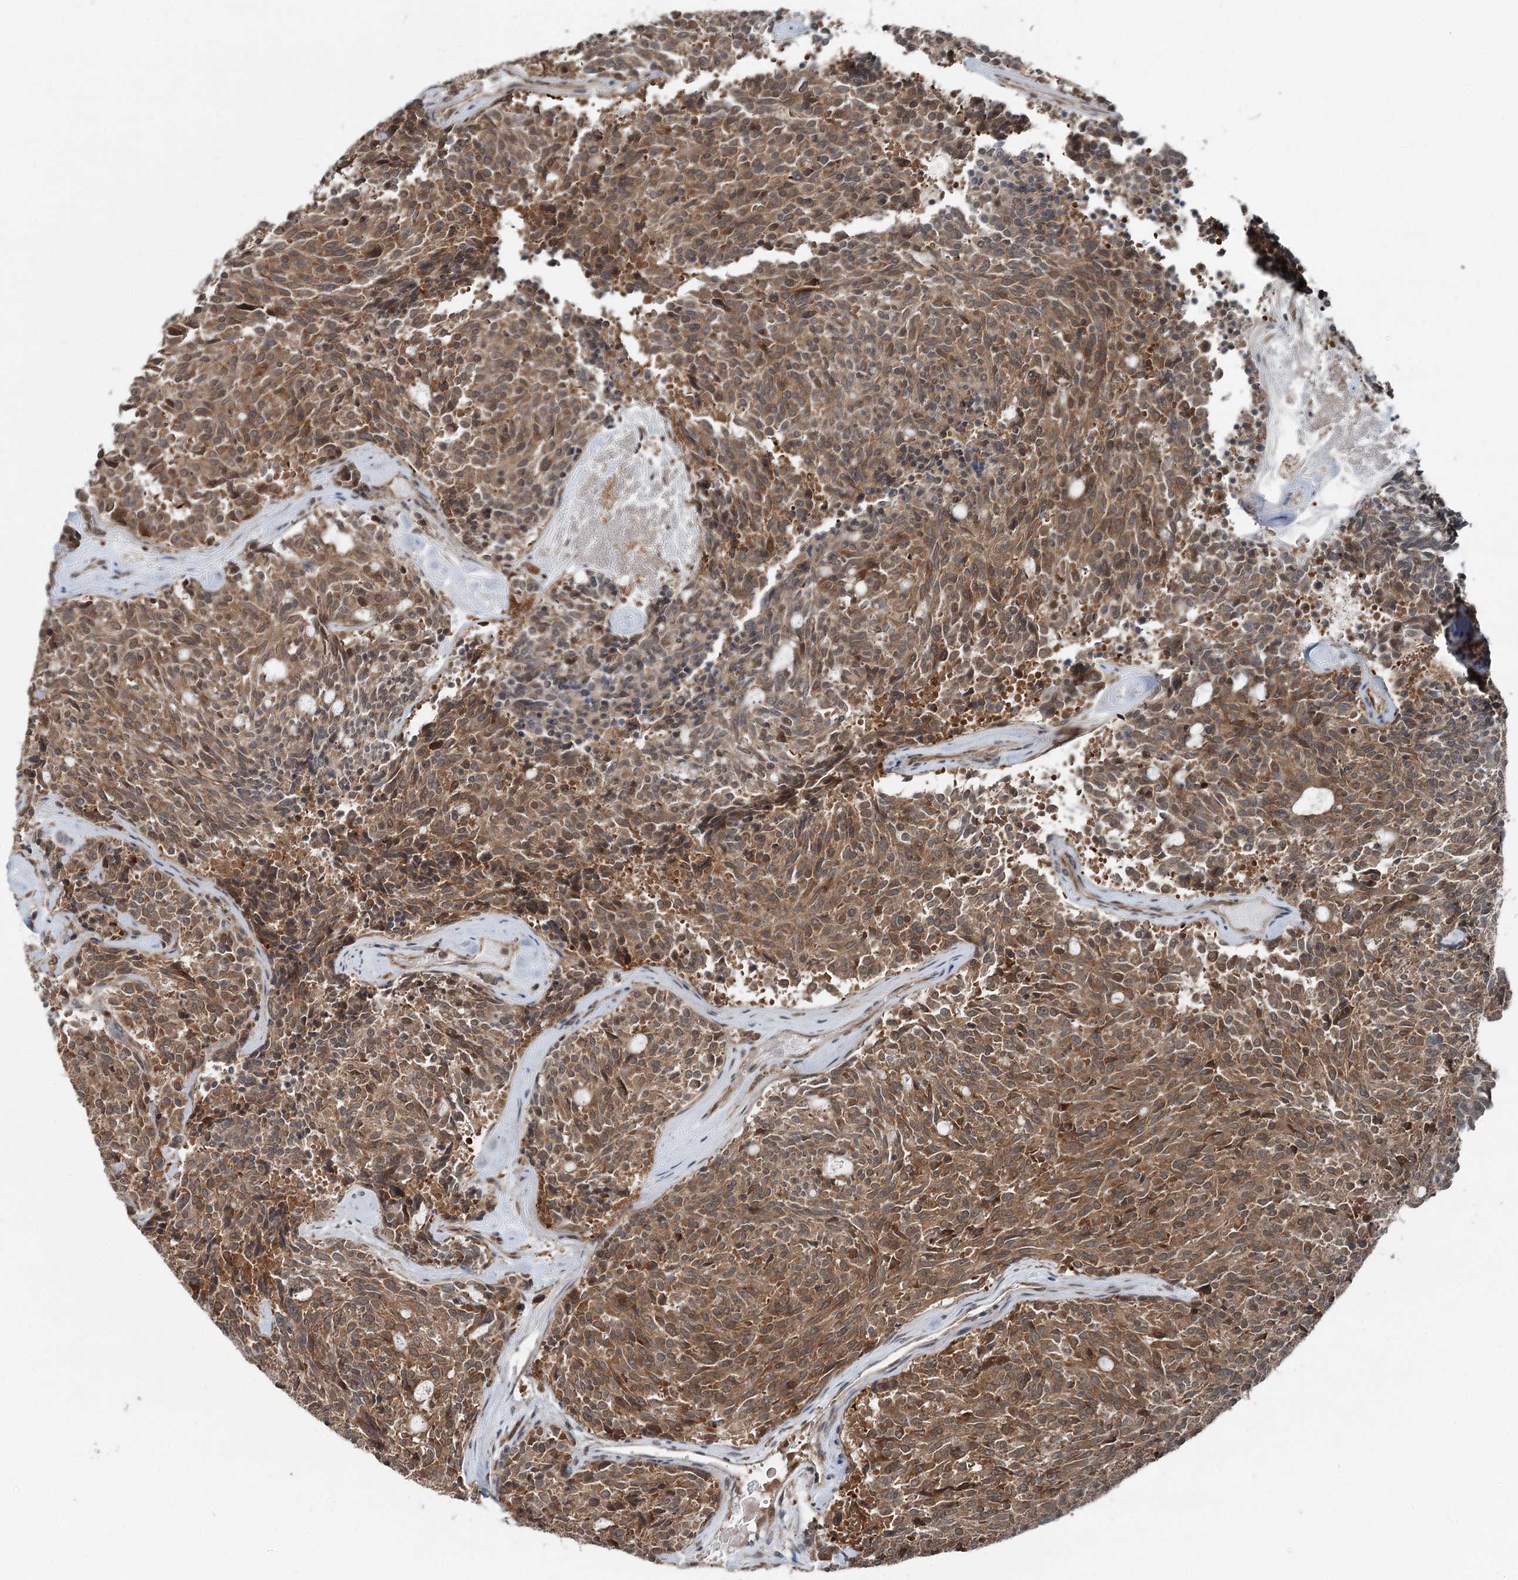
{"staining": {"intensity": "moderate", "quantity": ">75%", "location": "cytoplasmic/membranous"}, "tissue": "carcinoid", "cell_type": "Tumor cells", "image_type": "cancer", "snomed": [{"axis": "morphology", "description": "Carcinoid, malignant, NOS"}, {"axis": "topography", "description": "Pancreas"}], "caption": "High-magnification brightfield microscopy of carcinoid stained with DAB (3,3'-diaminobenzidine) (brown) and counterstained with hematoxylin (blue). tumor cells exhibit moderate cytoplasmic/membranous staining is seen in approximately>75% of cells.", "gene": "WAPL", "patient": {"sex": "female", "age": 54}}